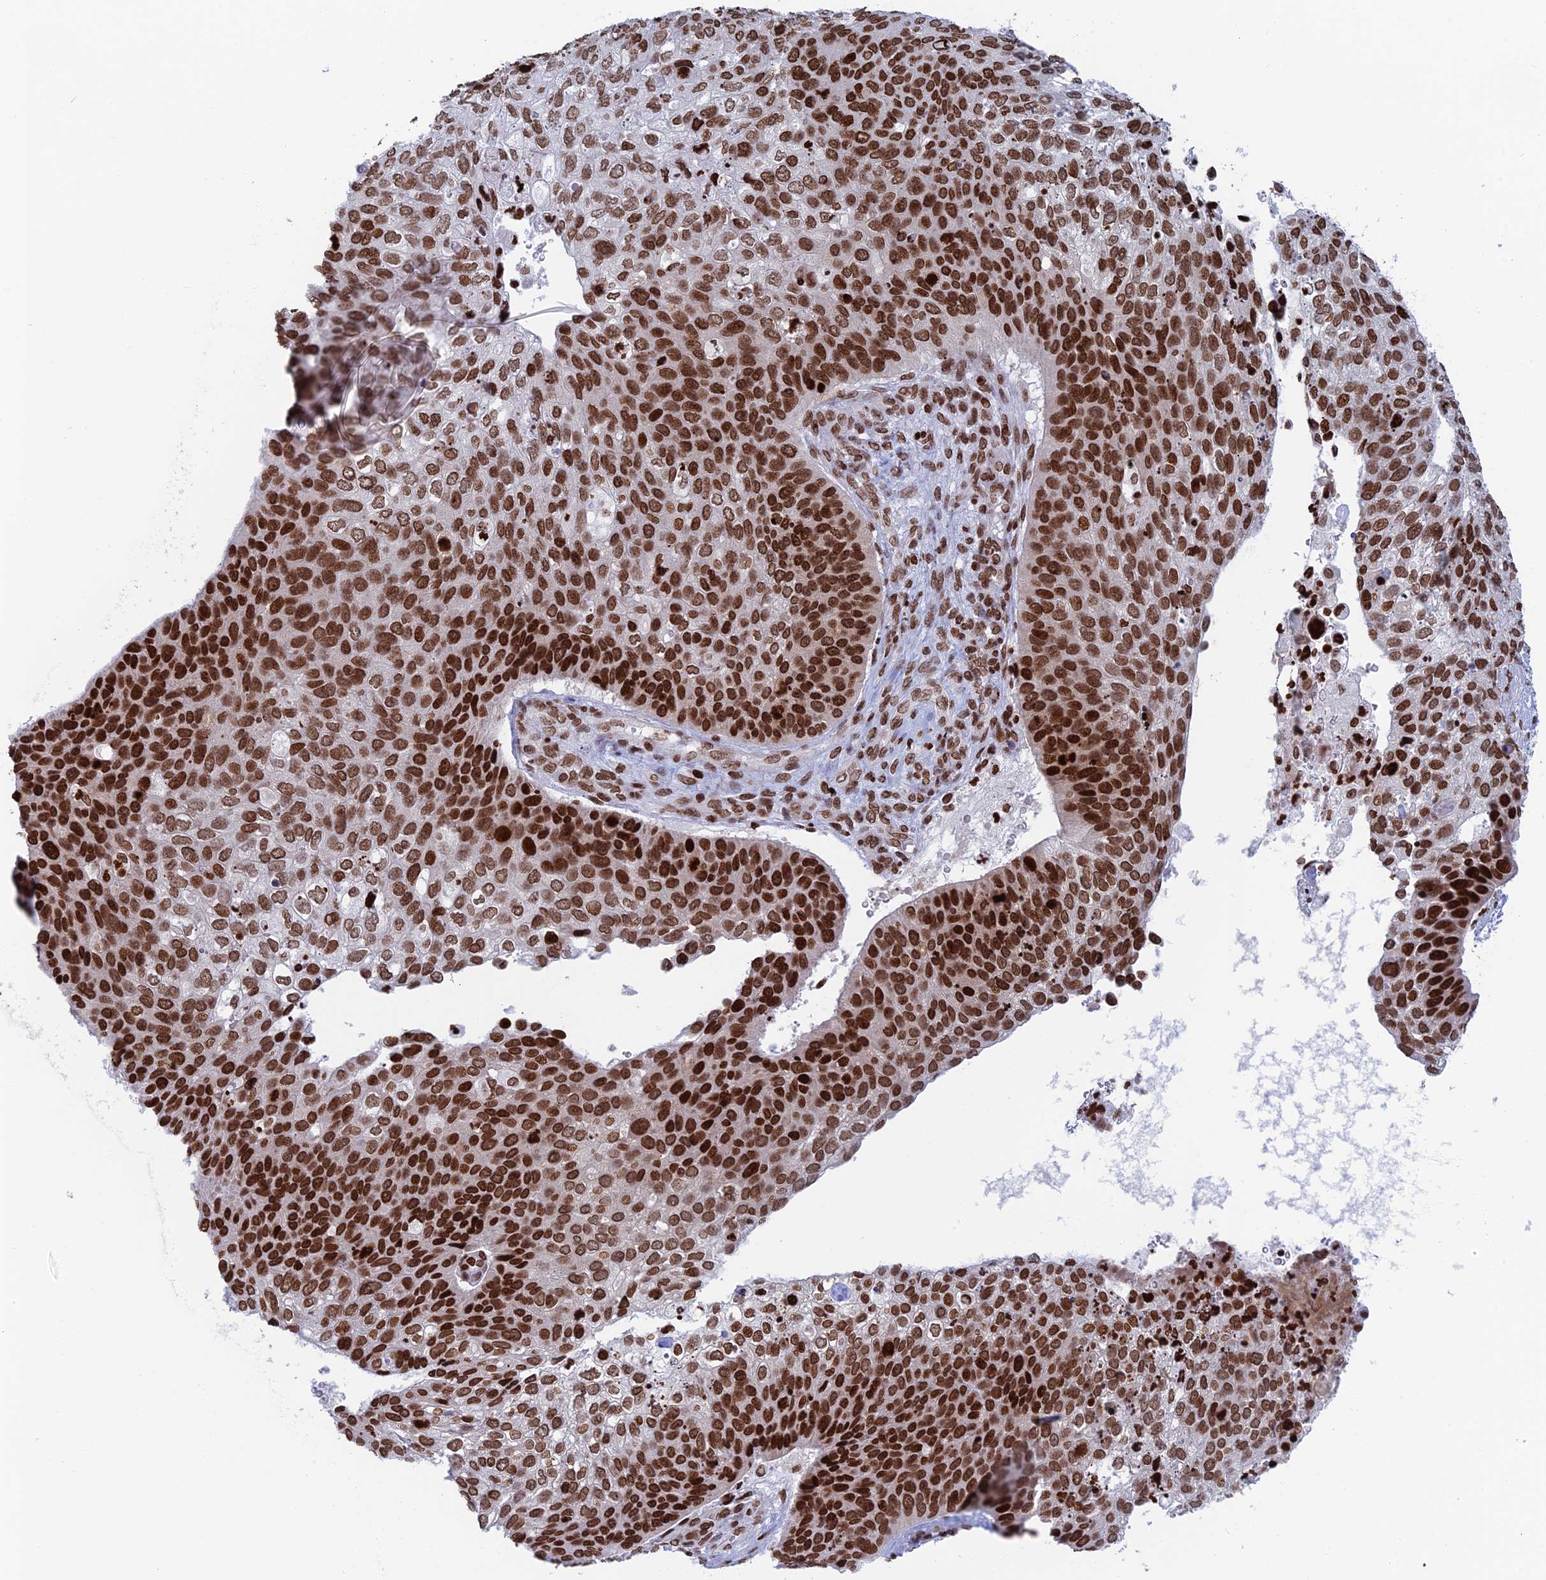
{"staining": {"intensity": "strong", "quantity": ">75%", "location": "nuclear"}, "tissue": "skin cancer", "cell_type": "Tumor cells", "image_type": "cancer", "snomed": [{"axis": "morphology", "description": "Basal cell carcinoma"}, {"axis": "topography", "description": "Skin"}], "caption": "There is high levels of strong nuclear positivity in tumor cells of skin cancer, as demonstrated by immunohistochemical staining (brown color).", "gene": "RPAP1", "patient": {"sex": "female", "age": 74}}